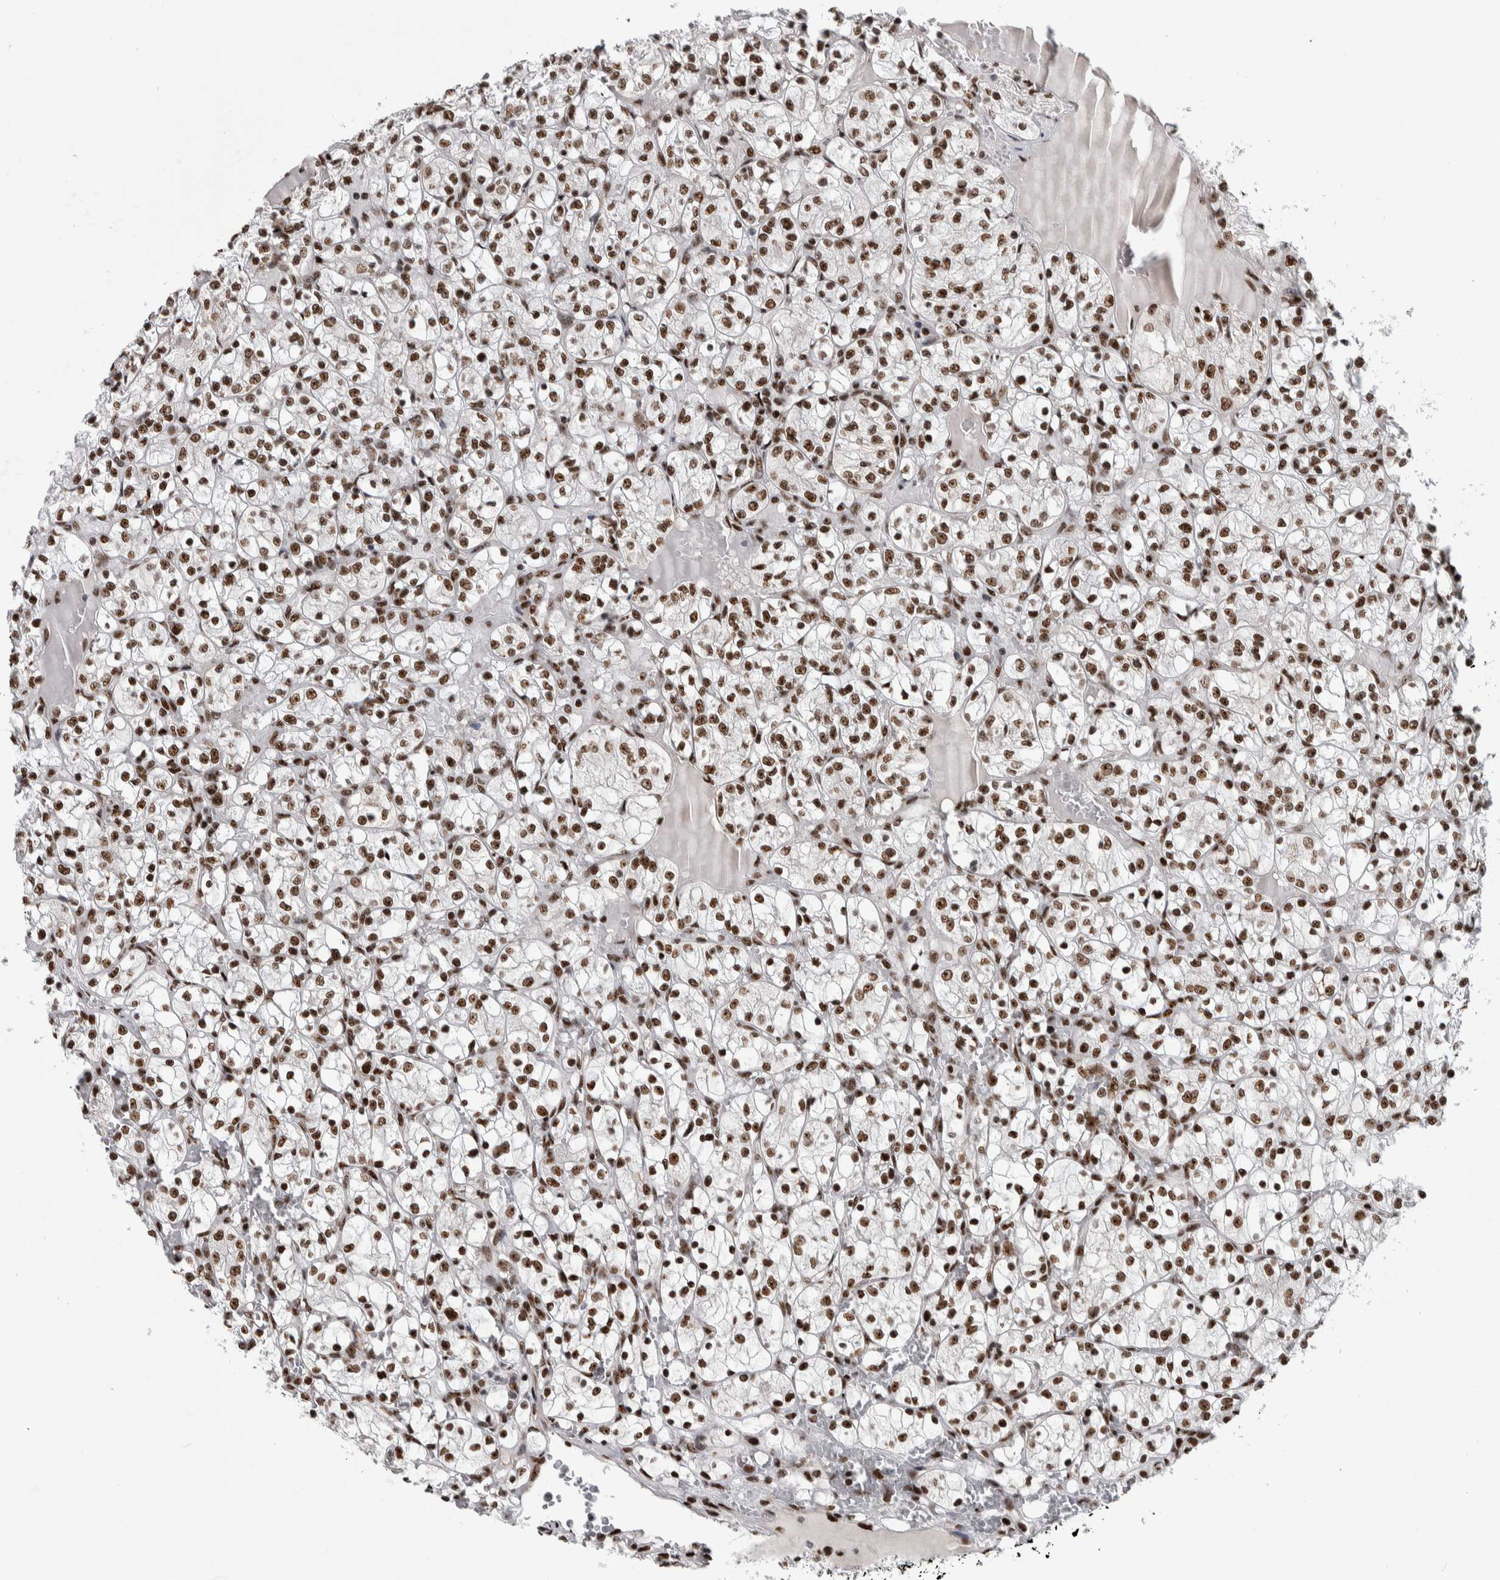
{"staining": {"intensity": "strong", "quantity": ">75%", "location": "nuclear"}, "tissue": "renal cancer", "cell_type": "Tumor cells", "image_type": "cancer", "snomed": [{"axis": "morphology", "description": "Adenocarcinoma, NOS"}, {"axis": "topography", "description": "Kidney"}], "caption": "Adenocarcinoma (renal) stained with a protein marker reveals strong staining in tumor cells.", "gene": "NCL", "patient": {"sex": "female", "age": 69}}